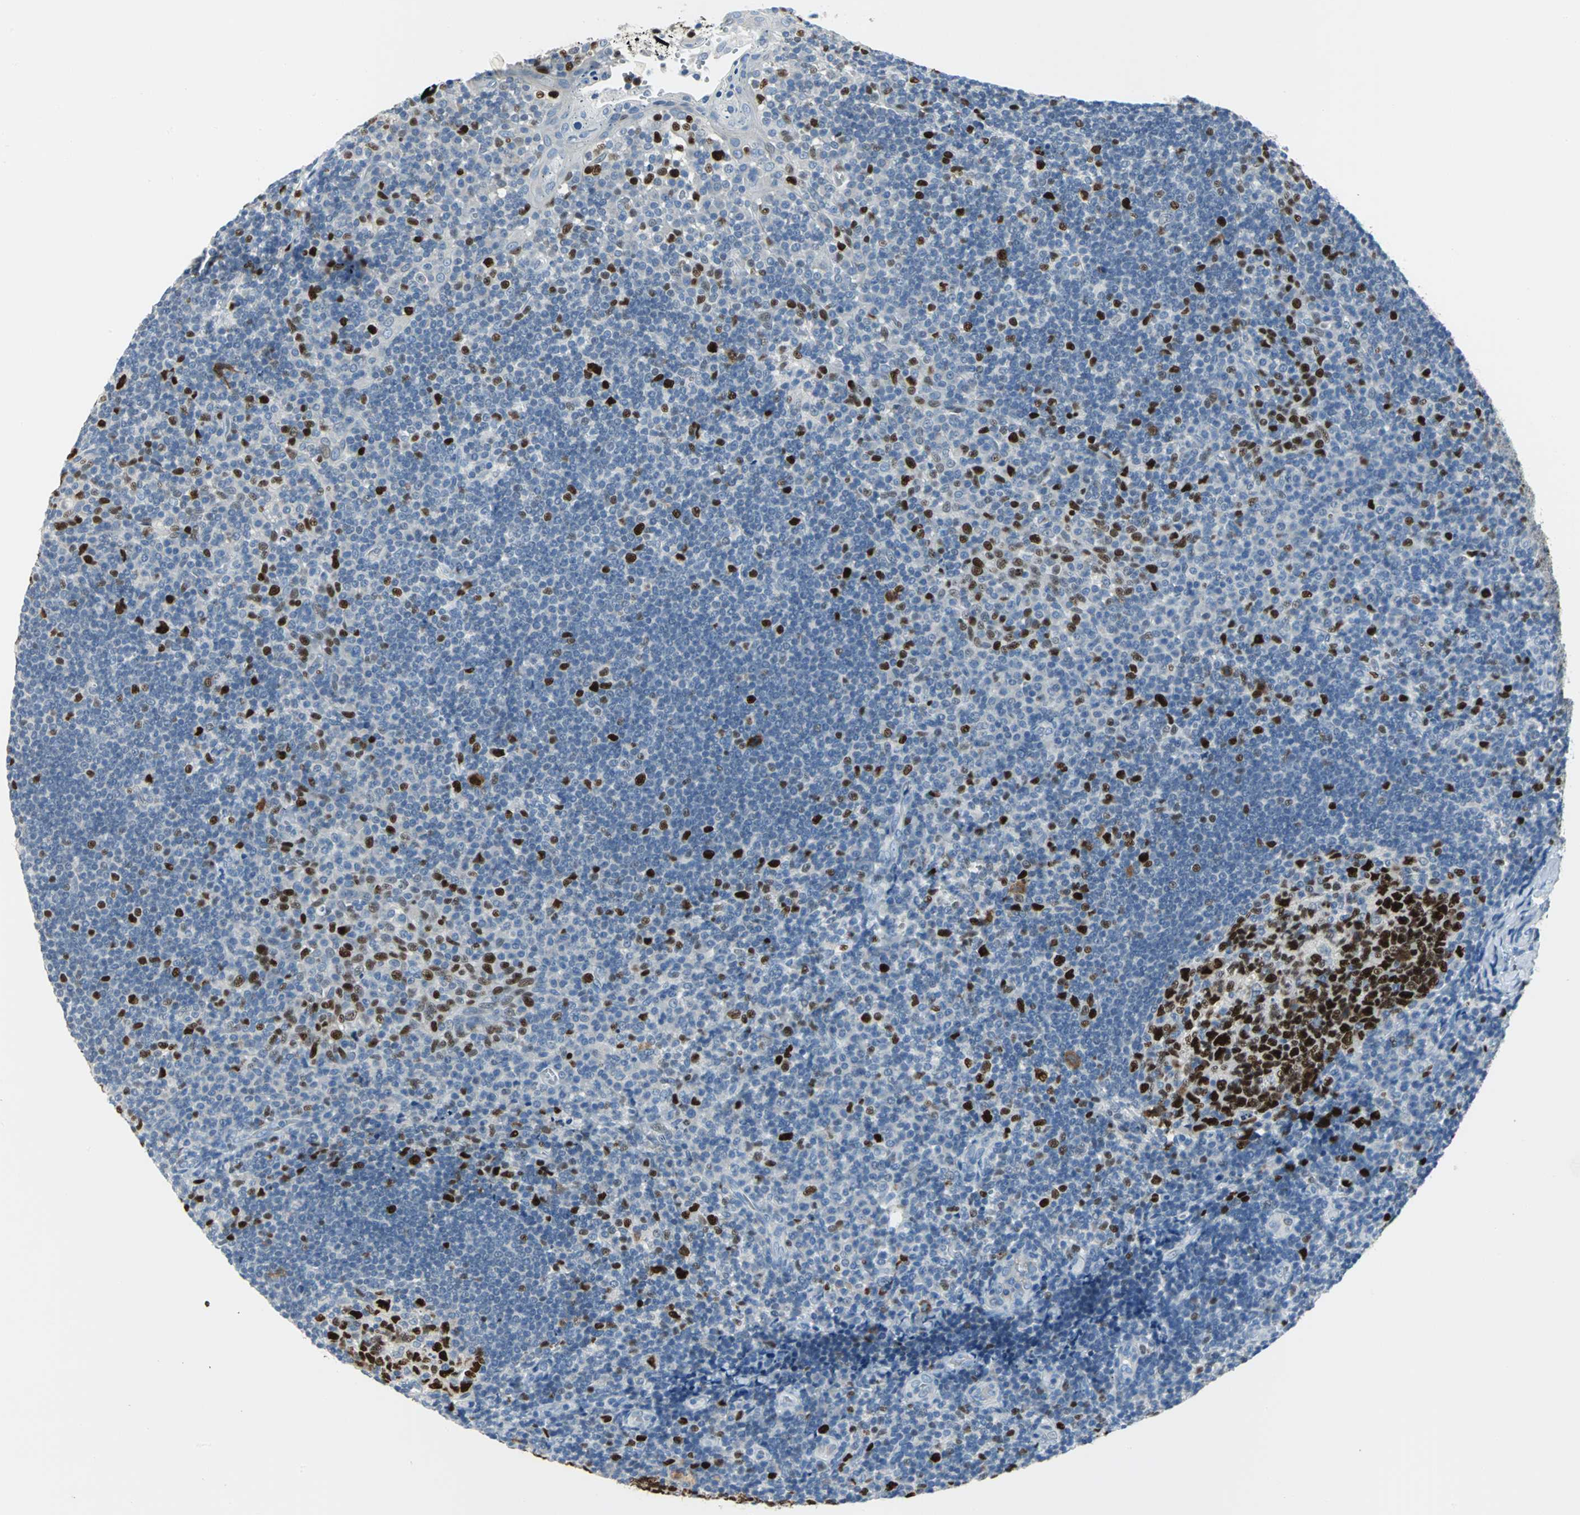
{"staining": {"intensity": "strong", "quantity": ">75%", "location": "nuclear"}, "tissue": "tonsil", "cell_type": "Germinal center cells", "image_type": "normal", "snomed": [{"axis": "morphology", "description": "Normal tissue, NOS"}, {"axis": "topography", "description": "Tonsil"}], "caption": "About >75% of germinal center cells in benign tonsil demonstrate strong nuclear protein expression as visualized by brown immunohistochemical staining.", "gene": "MCM4", "patient": {"sex": "female", "age": 40}}